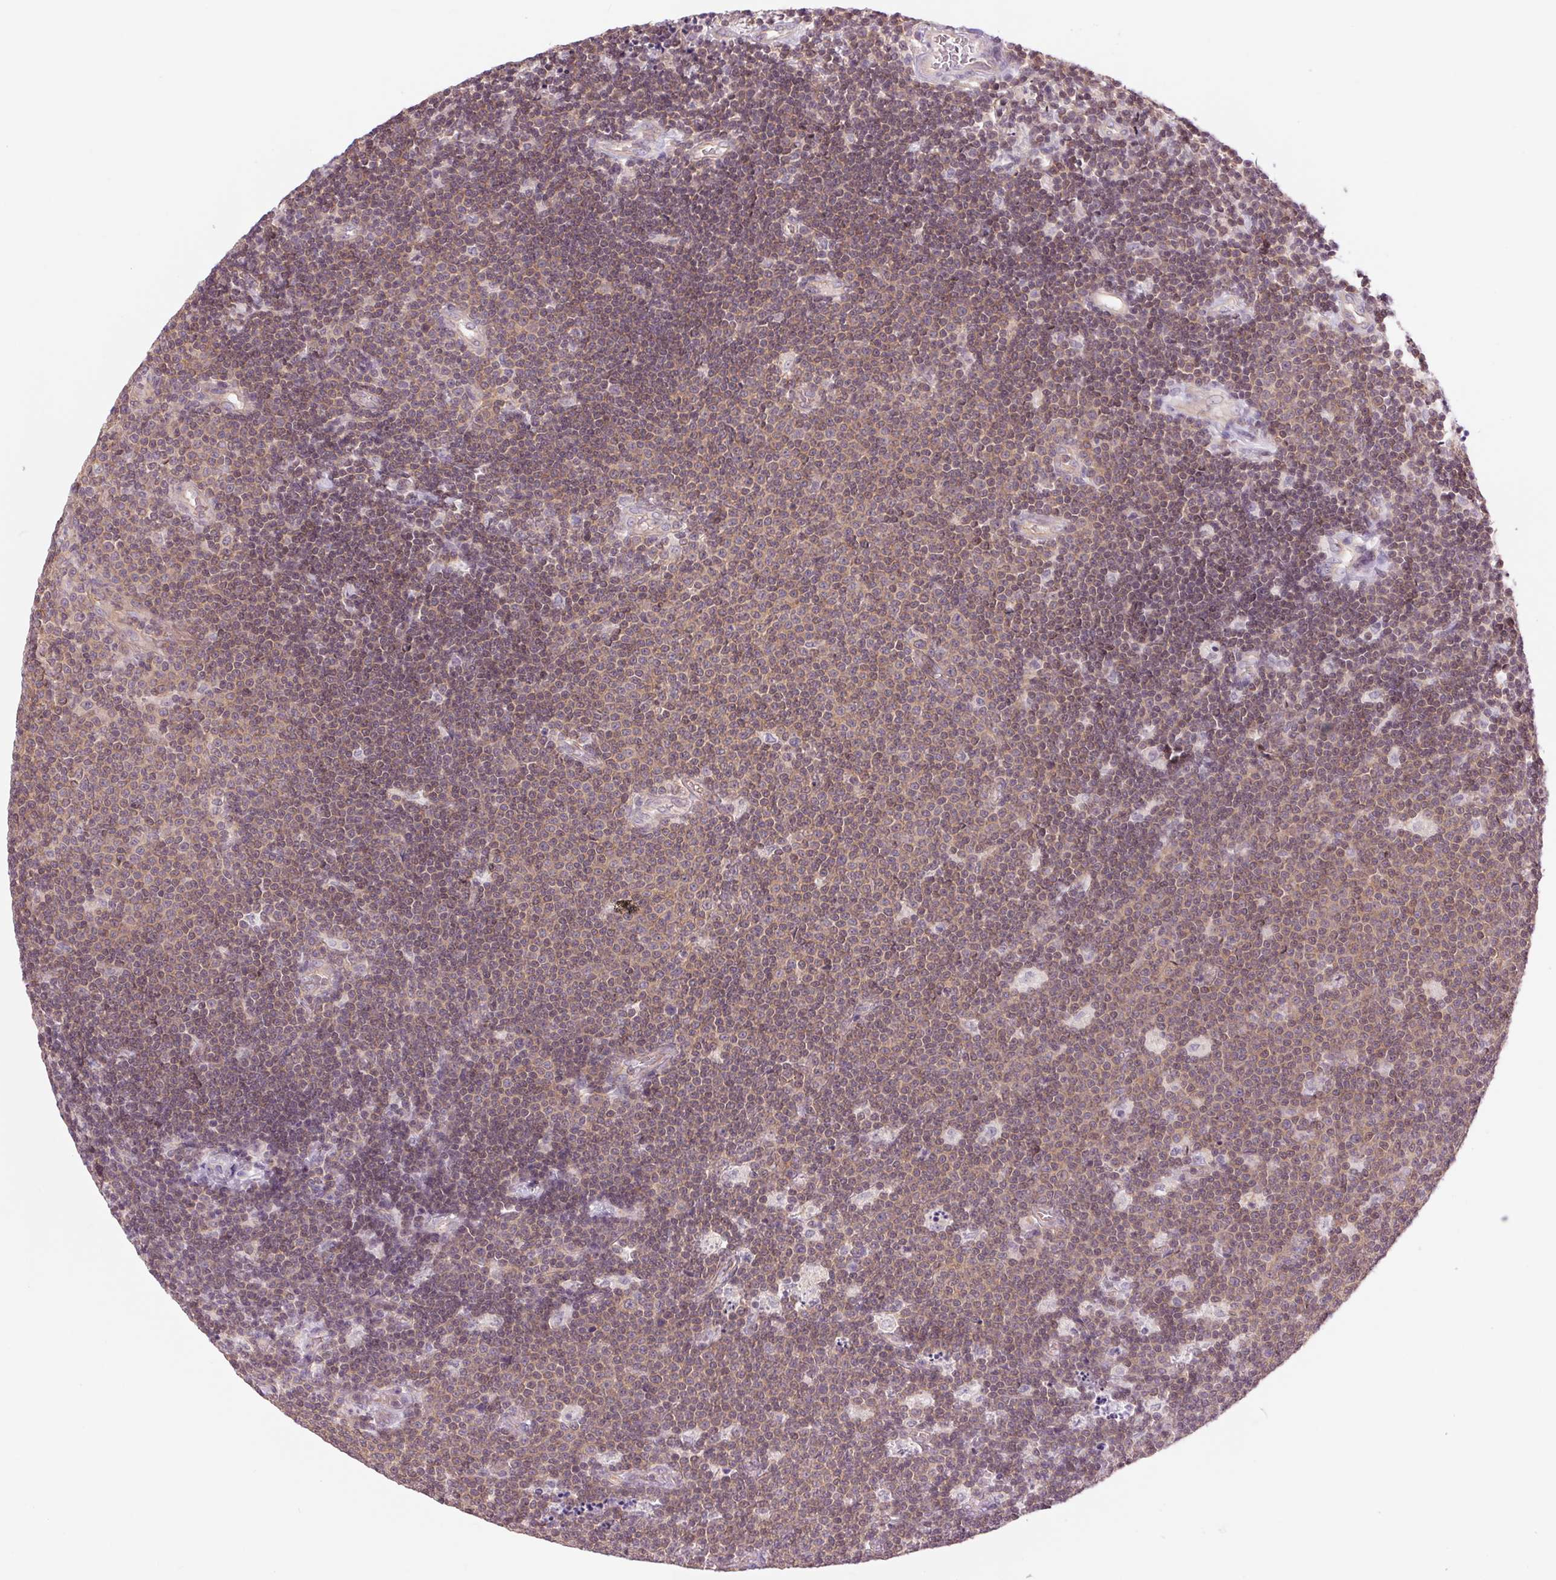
{"staining": {"intensity": "weak", "quantity": ">75%", "location": "cytoplasmic/membranous"}, "tissue": "lymphoma", "cell_type": "Tumor cells", "image_type": "cancer", "snomed": [{"axis": "morphology", "description": "Malignant lymphoma, non-Hodgkin's type, Low grade"}, {"axis": "topography", "description": "Brain"}], "caption": "Lymphoma stained with DAB (3,3'-diaminobenzidine) IHC displays low levels of weak cytoplasmic/membranous staining in approximately >75% of tumor cells. The staining was performed using DAB, with brown indicating positive protein expression. Nuclei are stained blue with hematoxylin.", "gene": "SH3RF2", "patient": {"sex": "female", "age": 66}}